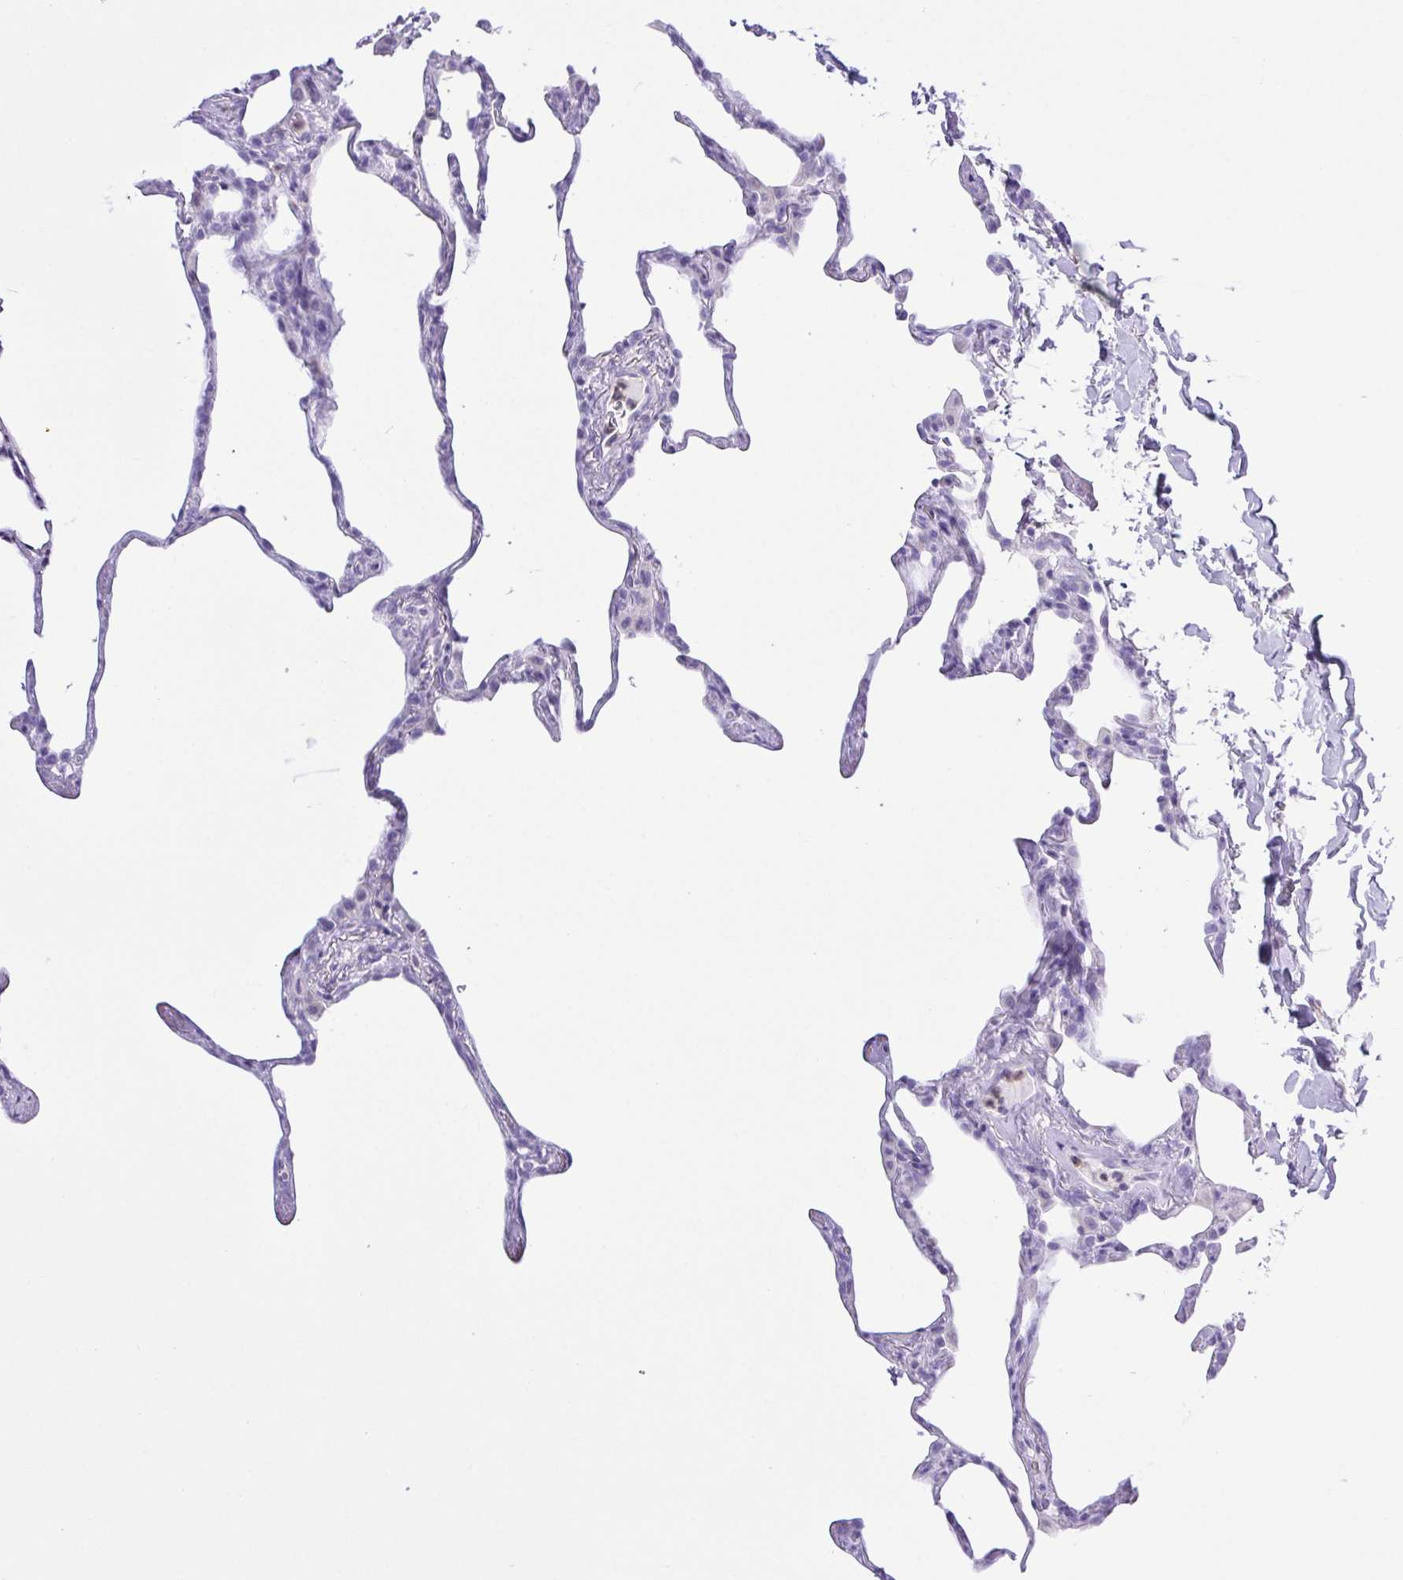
{"staining": {"intensity": "negative", "quantity": "none", "location": "none"}, "tissue": "lung", "cell_type": "Alveolar cells", "image_type": "normal", "snomed": [{"axis": "morphology", "description": "Normal tissue, NOS"}, {"axis": "topography", "description": "Lung"}], "caption": "Protein analysis of benign lung displays no significant staining in alveolar cells. Brightfield microscopy of immunohistochemistry stained with DAB (3,3'-diaminobenzidine) (brown) and hematoxylin (blue), captured at high magnification.", "gene": "SYNPR", "patient": {"sex": "male", "age": 65}}